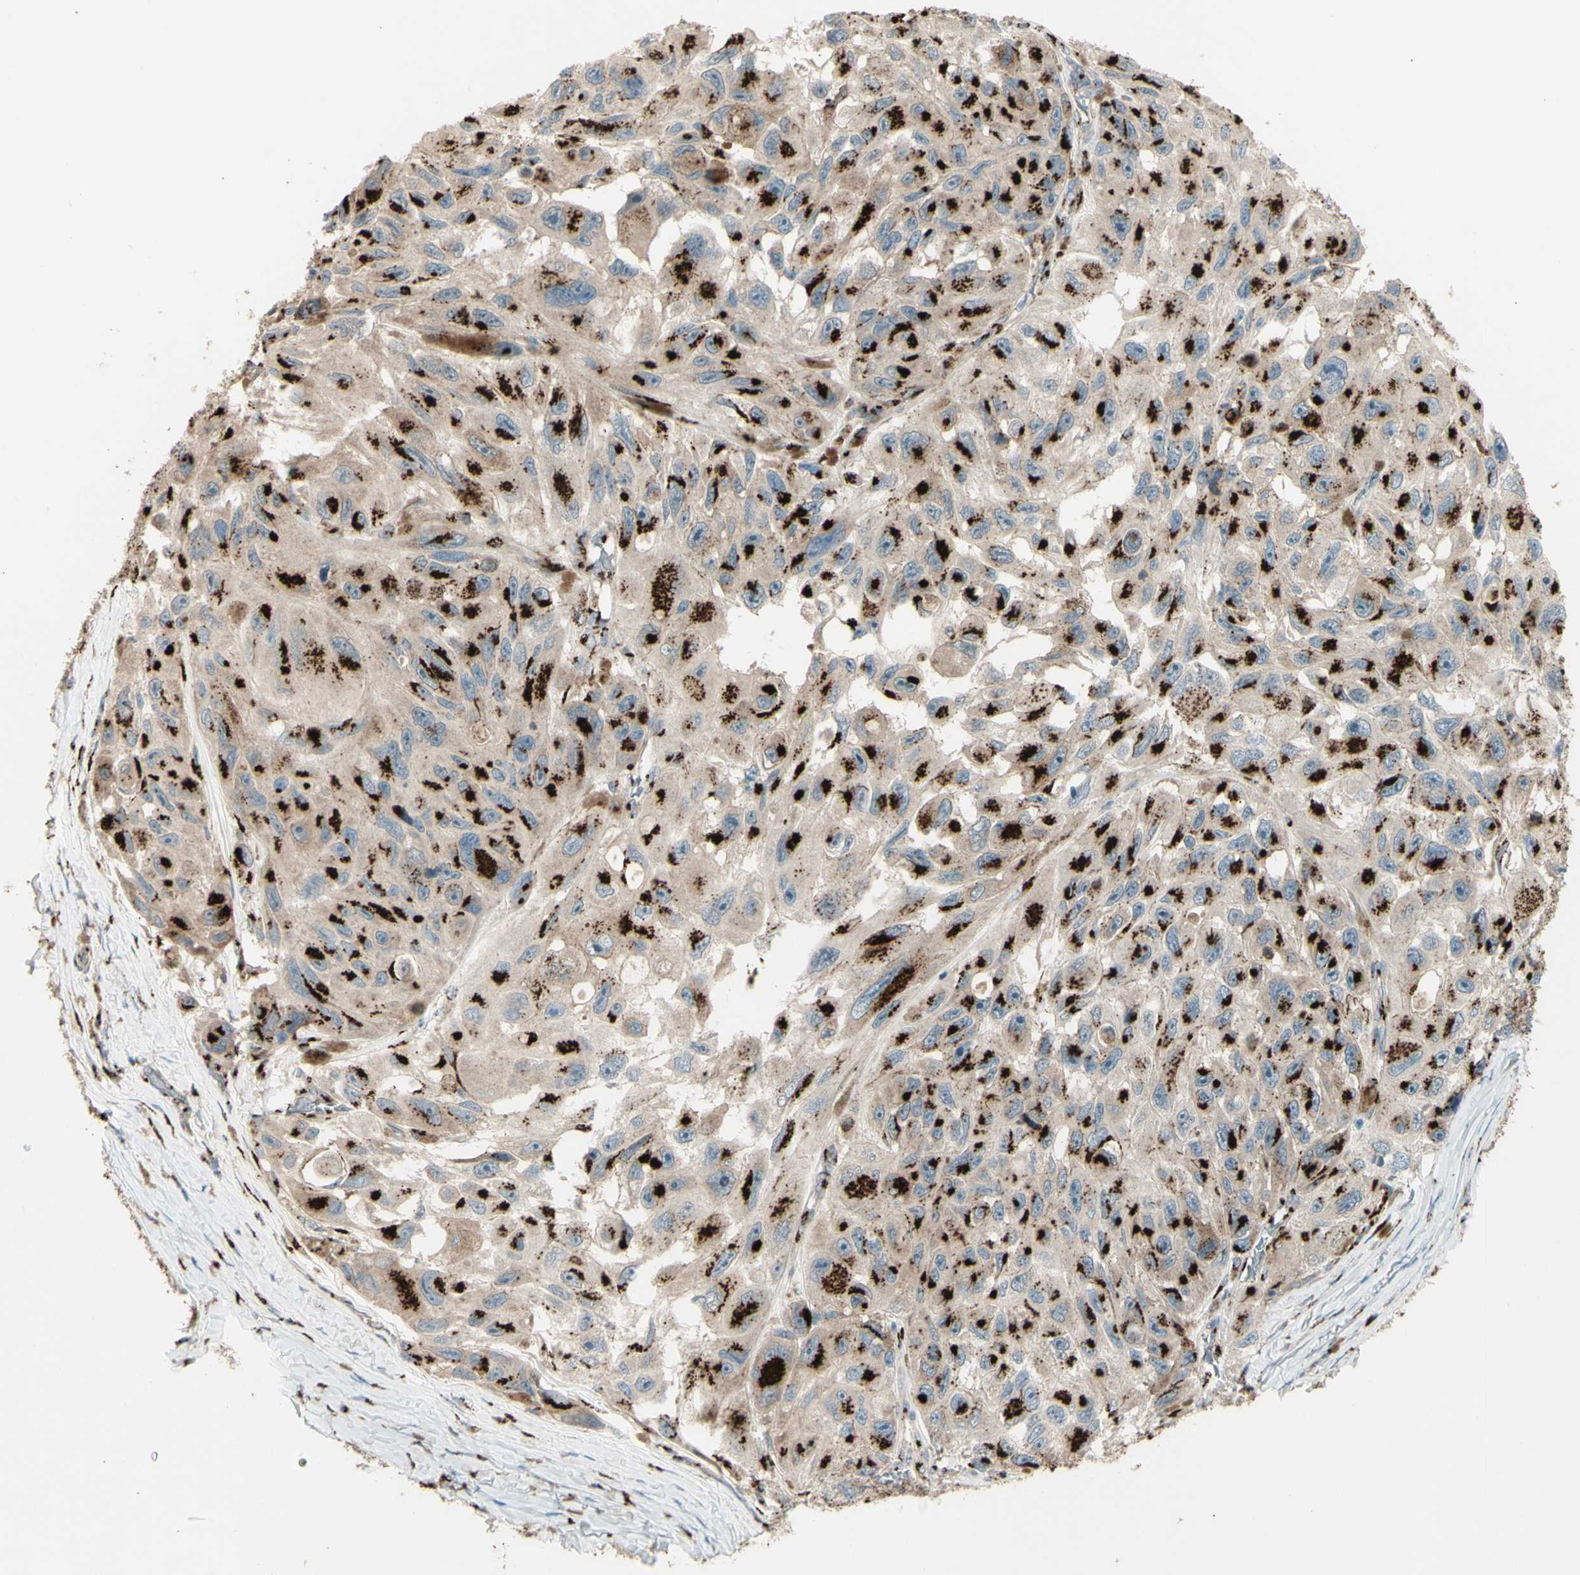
{"staining": {"intensity": "strong", "quantity": ">75%", "location": "cytoplasmic/membranous"}, "tissue": "melanoma", "cell_type": "Tumor cells", "image_type": "cancer", "snomed": [{"axis": "morphology", "description": "Malignant melanoma, NOS"}, {"axis": "topography", "description": "Skin"}], "caption": "Tumor cells demonstrate high levels of strong cytoplasmic/membranous positivity in approximately >75% of cells in human malignant melanoma.", "gene": "BPNT2", "patient": {"sex": "female", "age": 73}}